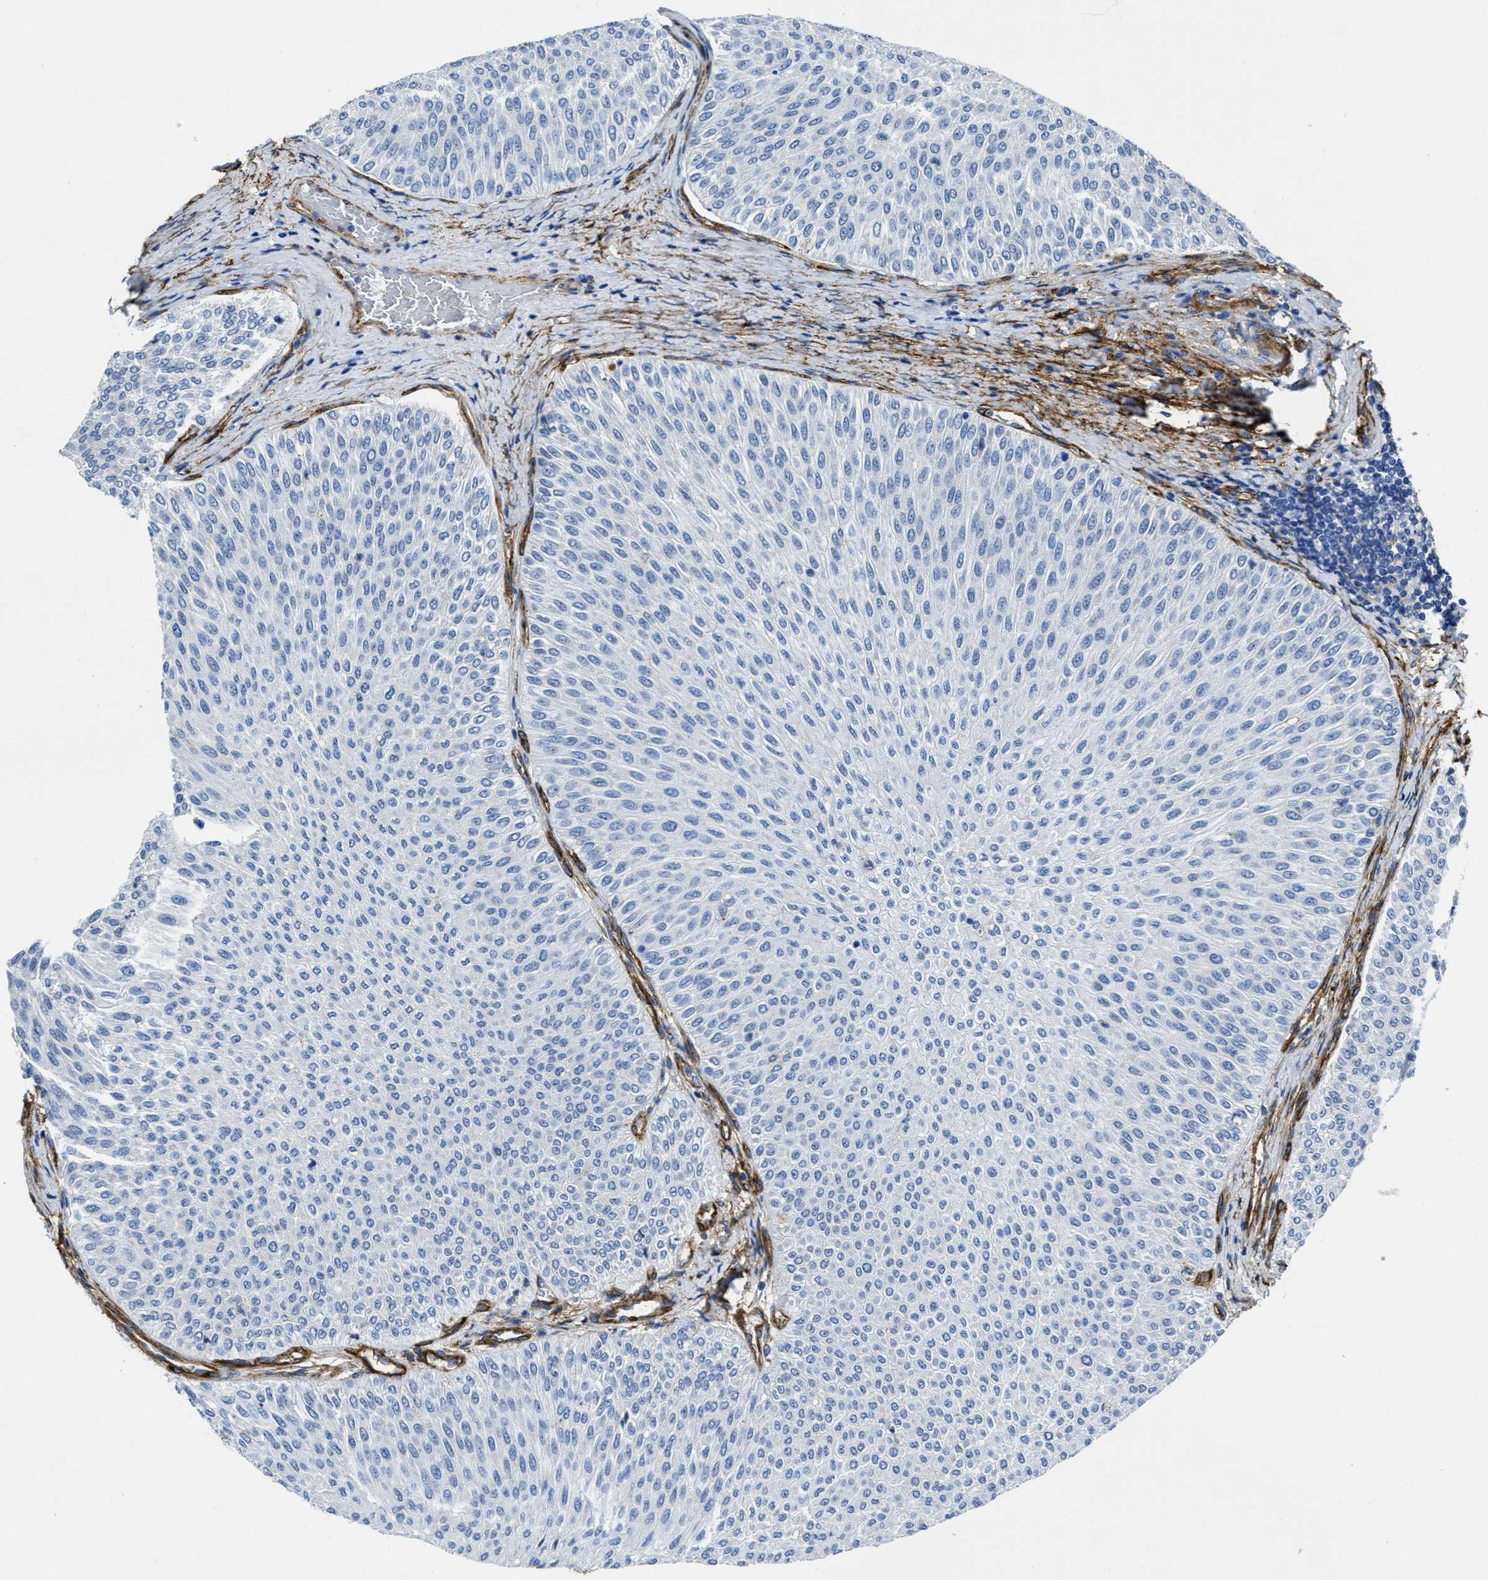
{"staining": {"intensity": "negative", "quantity": "none", "location": "none"}, "tissue": "urothelial cancer", "cell_type": "Tumor cells", "image_type": "cancer", "snomed": [{"axis": "morphology", "description": "Urothelial carcinoma, Low grade"}, {"axis": "topography", "description": "Urinary bladder"}], "caption": "Photomicrograph shows no significant protein positivity in tumor cells of urothelial cancer.", "gene": "NAB1", "patient": {"sex": "male", "age": 78}}